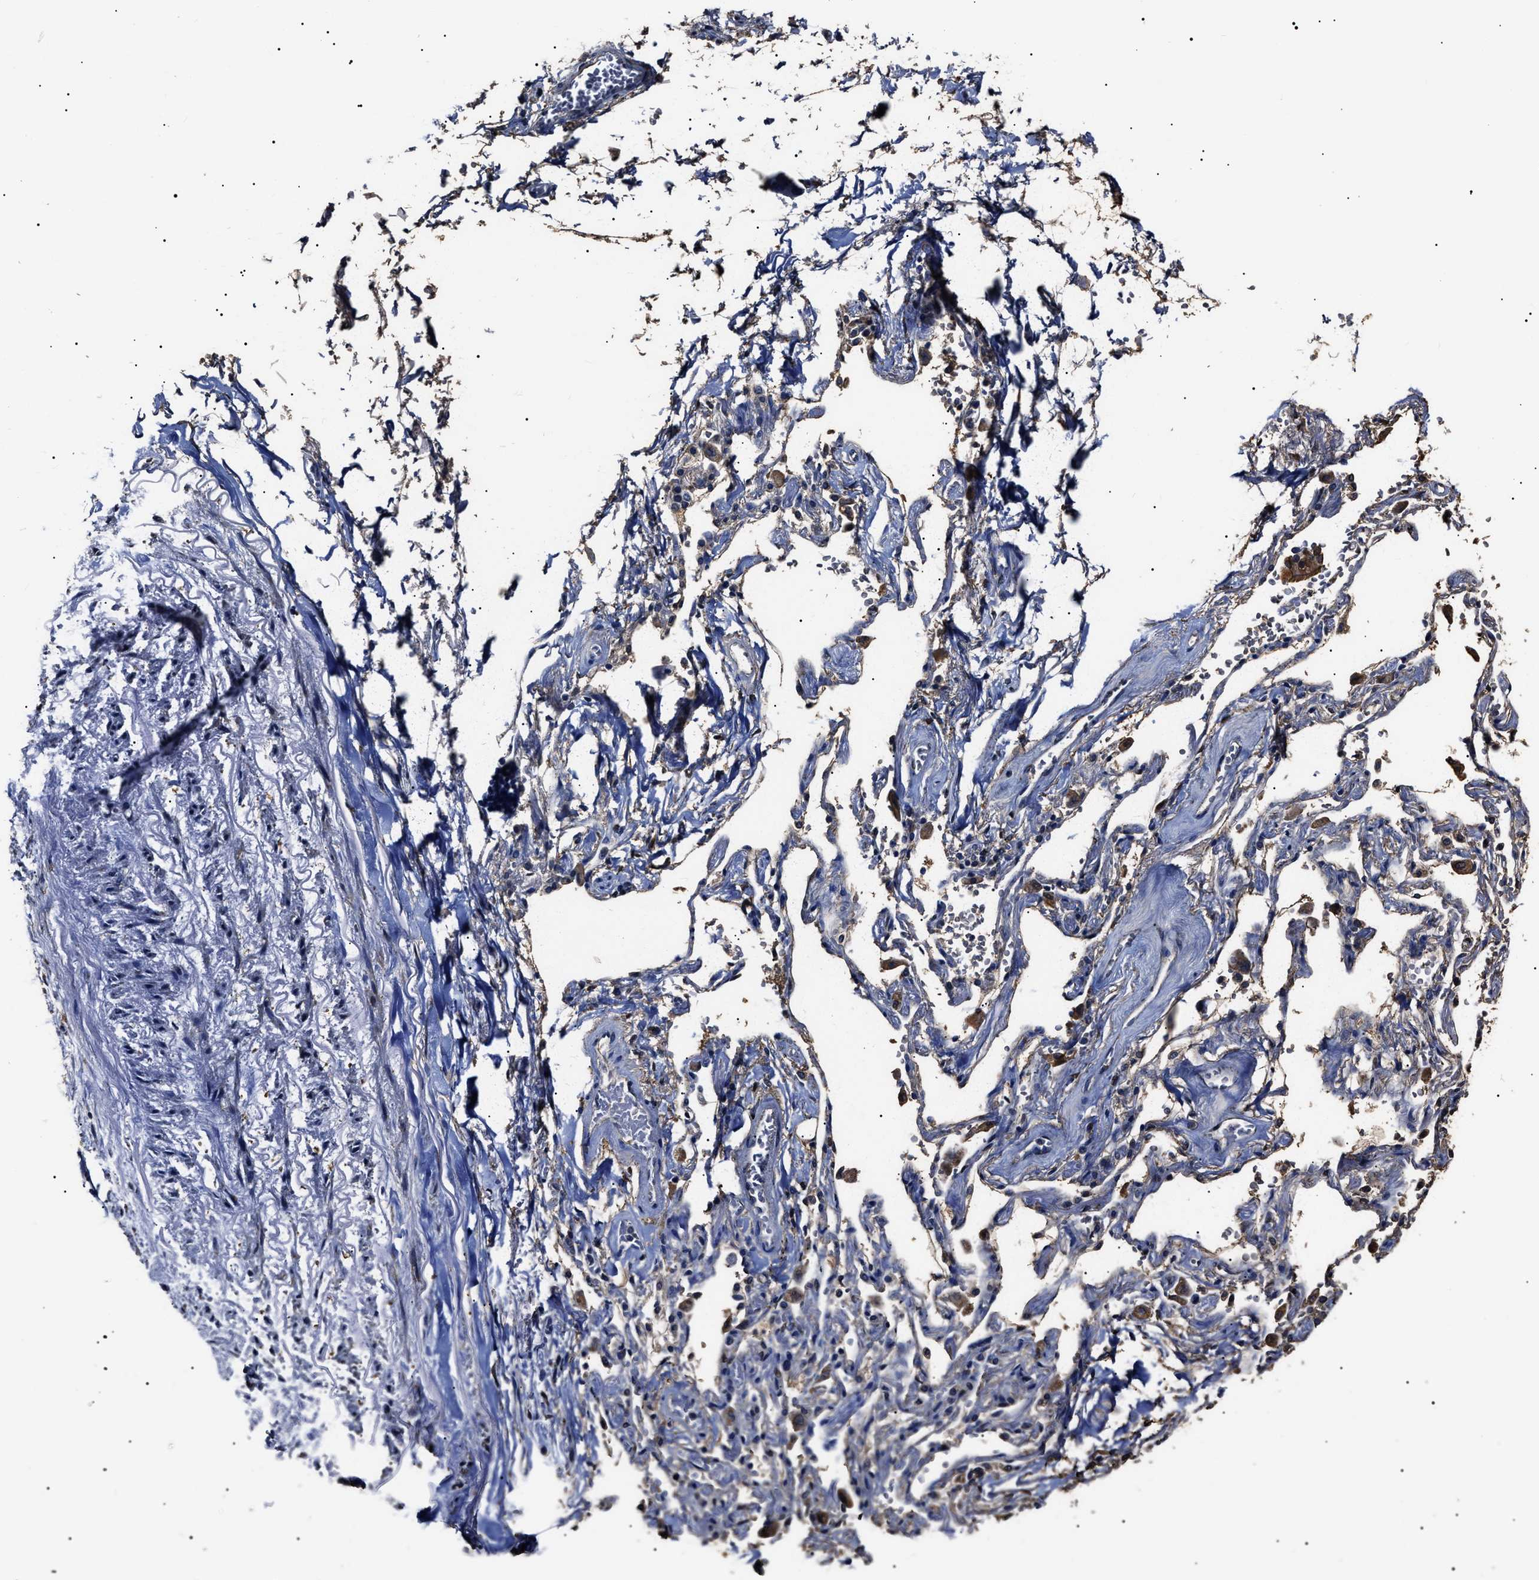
{"staining": {"intensity": "strong", "quantity": ">75%", "location": "cytoplasmic/membranous"}, "tissue": "adipose tissue", "cell_type": "Adipocytes", "image_type": "normal", "snomed": [{"axis": "morphology", "description": "Normal tissue, NOS"}, {"axis": "topography", "description": "Cartilage tissue"}, {"axis": "topography", "description": "Lung"}], "caption": "DAB (3,3'-diaminobenzidine) immunohistochemical staining of normal adipose tissue exhibits strong cytoplasmic/membranous protein staining in about >75% of adipocytes.", "gene": "ALDH1A1", "patient": {"sex": "female", "age": 77}}